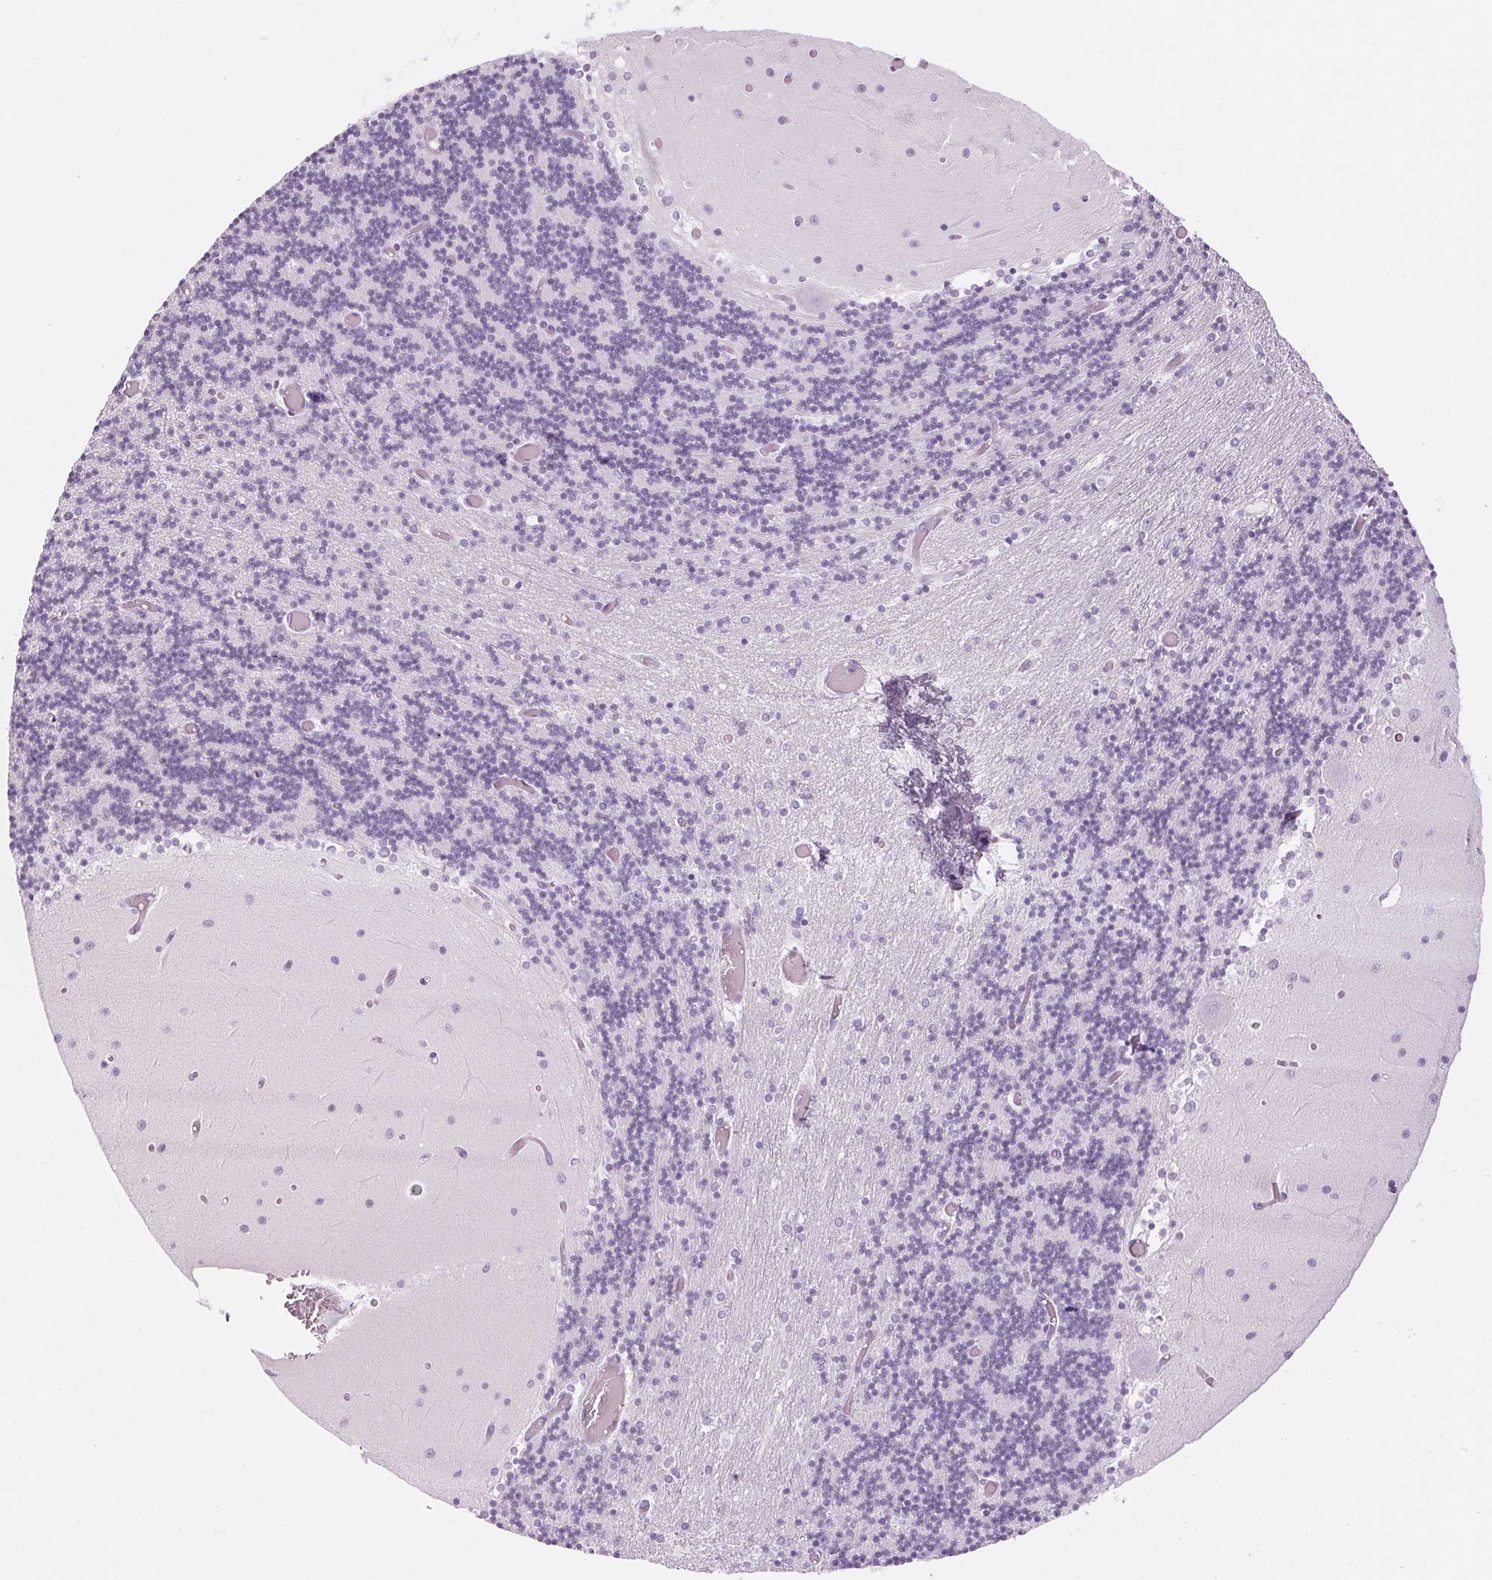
{"staining": {"intensity": "negative", "quantity": "none", "location": "none"}, "tissue": "cerebellum", "cell_type": "Cells in granular layer", "image_type": "normal", "snomed": [{"axis": "morphology", "description": "Normal tissue, NOS"}, {"axis": "topography", "description": "Cerebellum"}], "caption": "This is a micrograph of immunohistochemistry (IHC) staining of normal cerebellum, which shows no staining in cells in granular layer. (Immunohistochemistry, brightfield microscopy, high magnification).", "gene": "RPTN", "patient": {"sex": "female", "age": 28}}